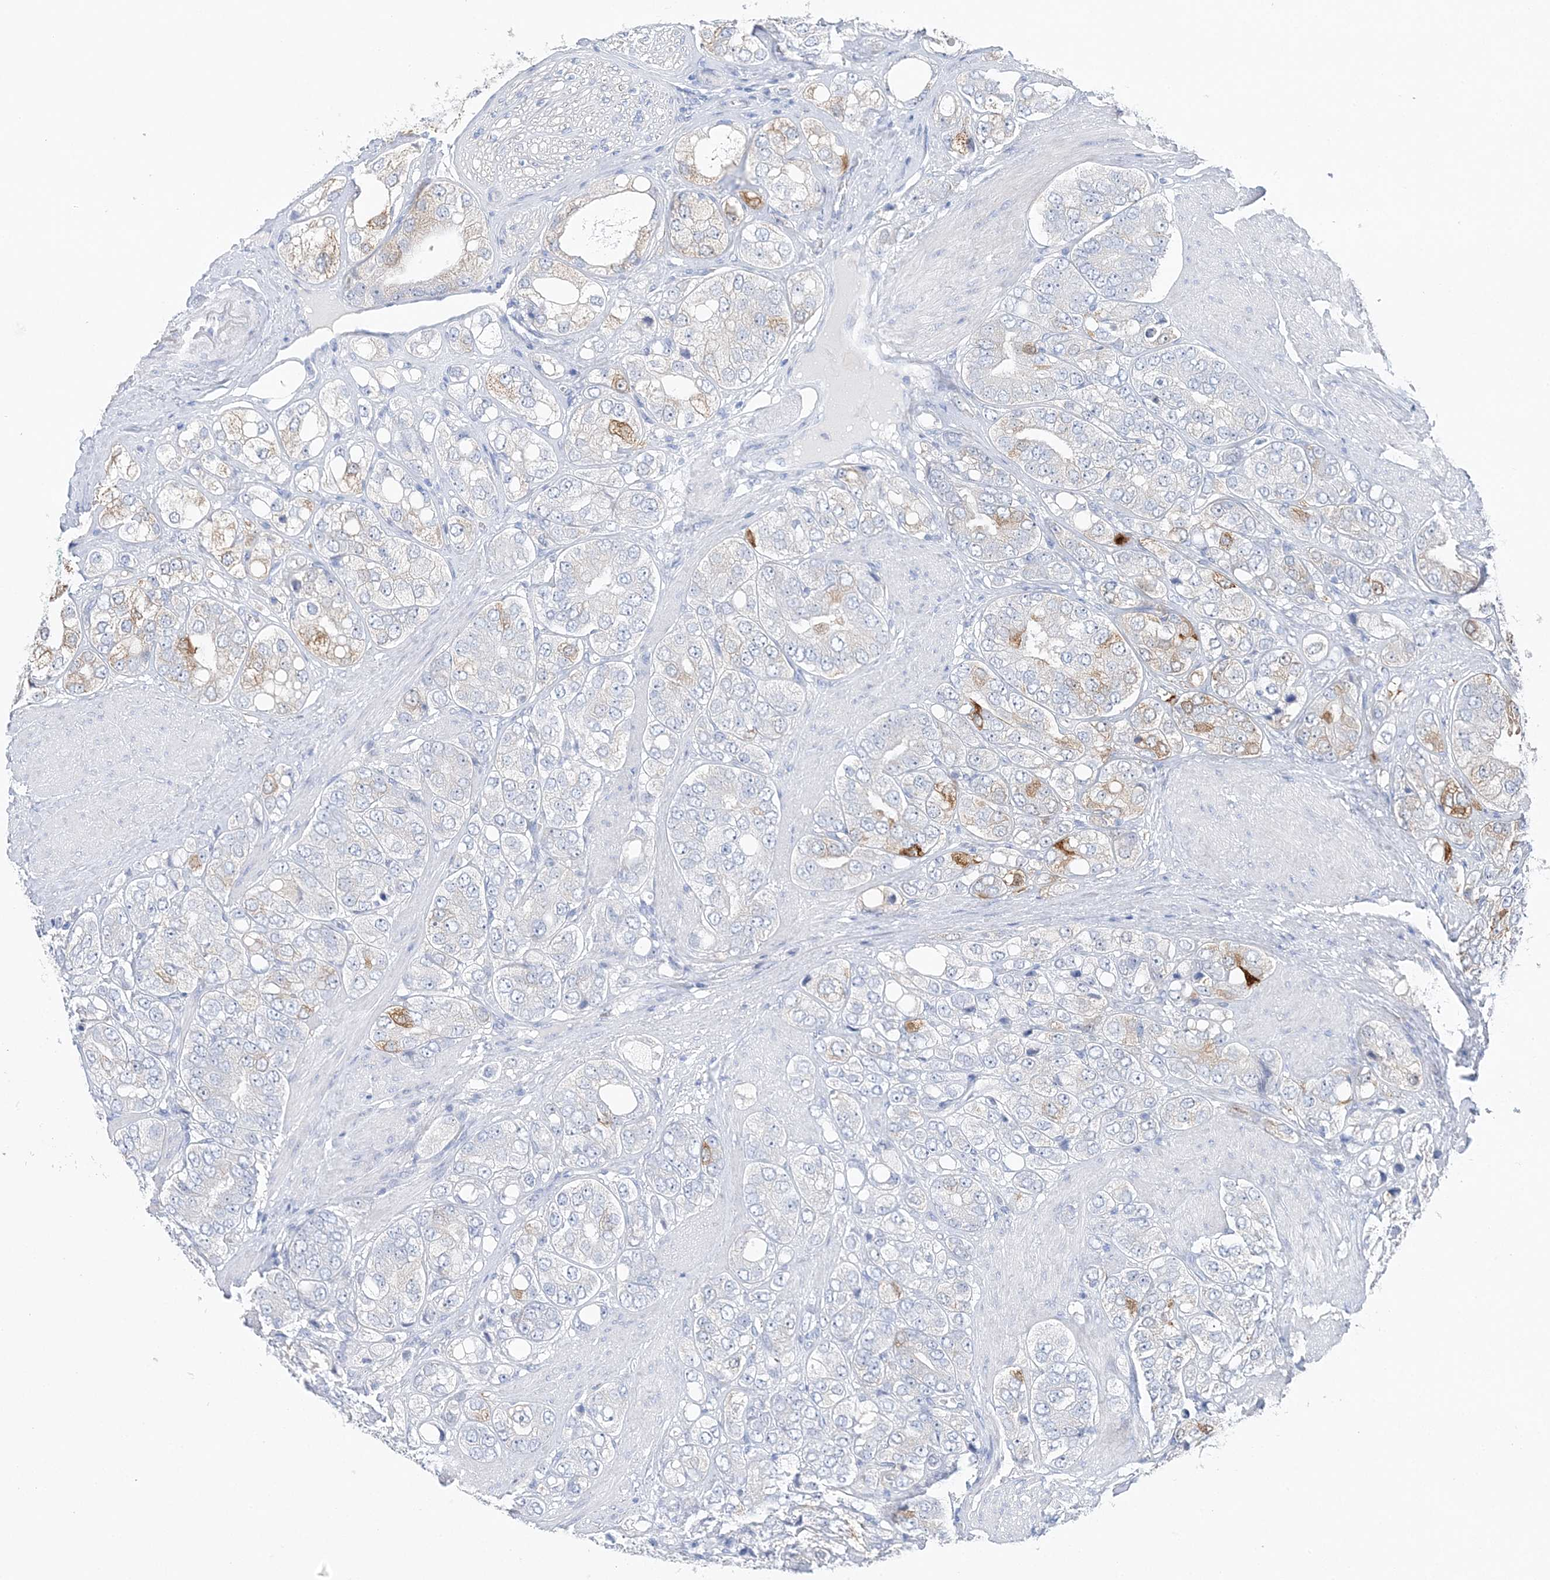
{"staining": {"intensity": "weak", "quantity": "<25%", "location": "cytoplasmic/membranous"}, "tissue": "prostate cancer", "cell_type": "Tumor cells", "image_type": "cancer", "snomed": [{"axis": "morphology", "description": "Adenocarcinoma, High grade"}, {"axis": "topography", "description": "Prostate"}], "caption": "Tumor cells are negative for brown protein staining in prostate cancer.", "gene": "HMGCS1", "patient": {"sex": "male", "age": 50}}